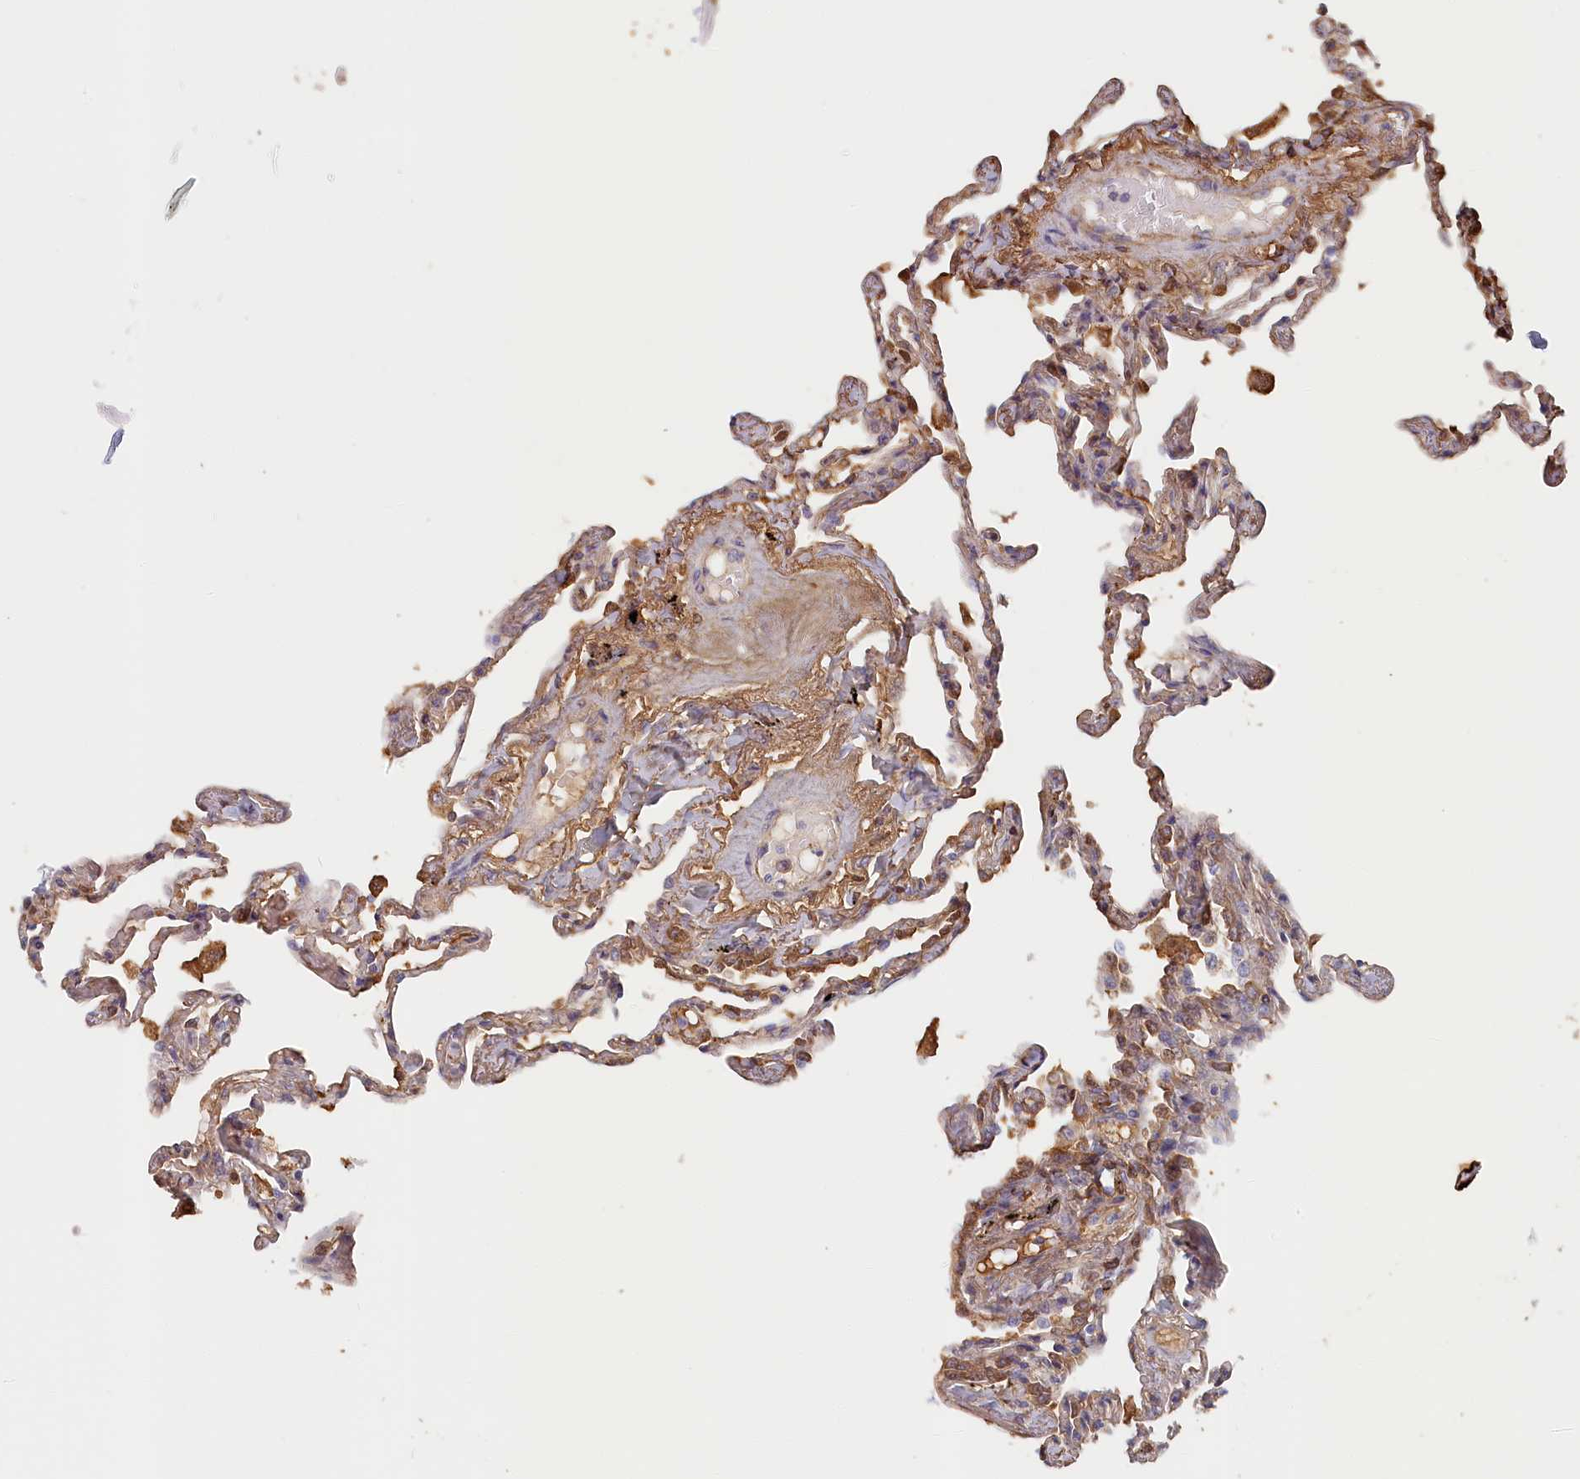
{"staining": {"intensity": "moderate", "quantity": "25%-75%", "location": "cytoplasmic/membranous"}, "tissue": "lung", "cell_type": "Alveolar cells", "image_type": "normal", "snomed": [{"axis": "morphology", "description": "Normal tissue, NOS"}, {"axis": "topography", "description": "Lung"}], "caption": "This is a photomicrograph of IHC staining of normal lung, which shows moderate expression in the cytoplasmic/membranous of alveolar cells.", "gene": "STX16", "patient": {"sex": "female", "age": 67}}